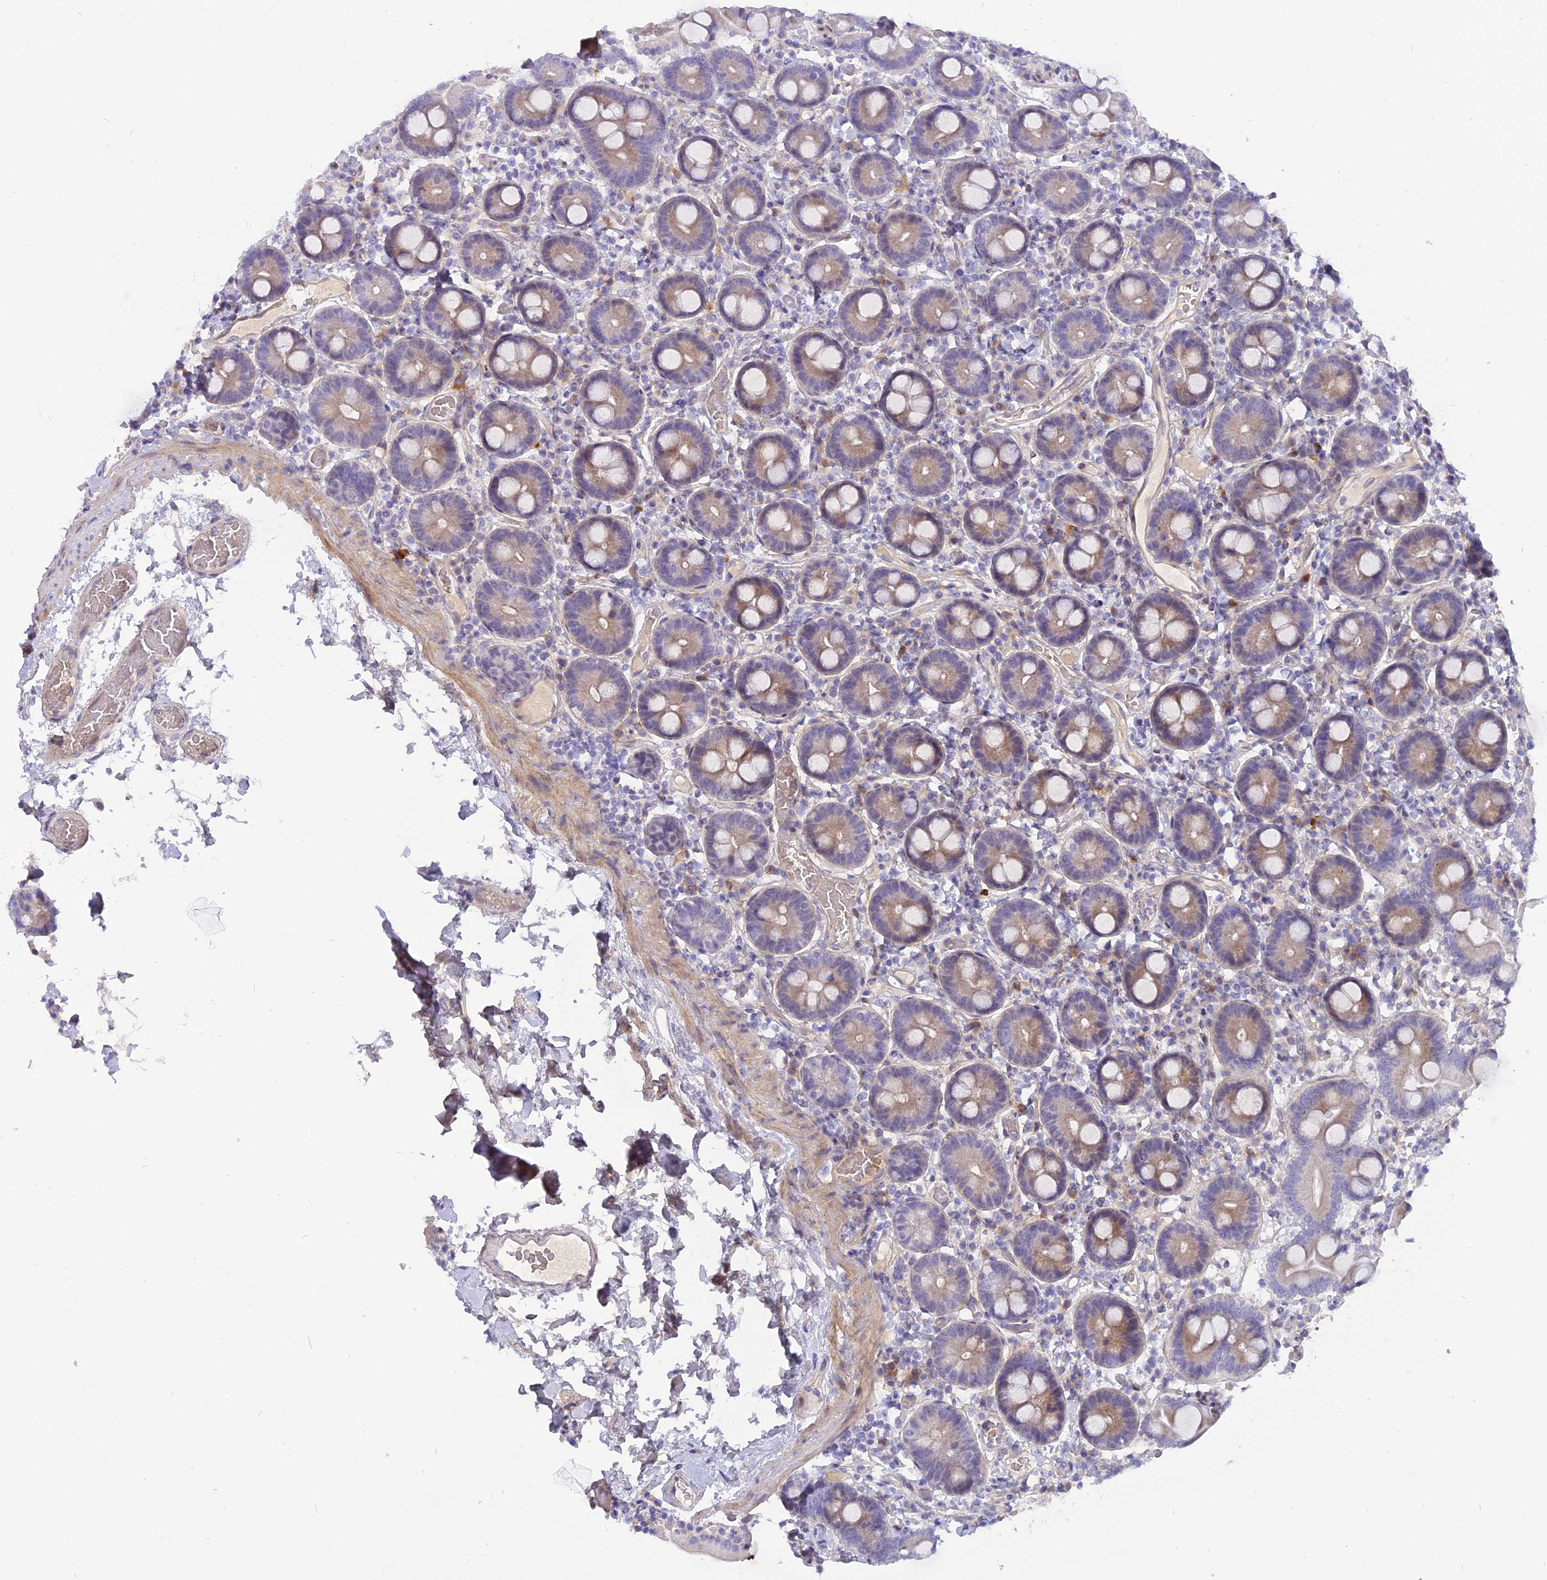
{"staining": {"intensity": "weak", "quantity": "25%-75%", "location": "cytoplasmic/membranous"}, "tissue": "duodenum", "cell_type": "Glandular cells", "image_type": "normal", "snomed": [{"axis": "morphology", "description": "Normal tissue, NOS"}, {"axis": "topography", "description": "Duodenum"}], "caption": "About 25%-75% of glandular cells in normal duodenum demonstrate weak cytoplasmic/membranous protein expression as visualized by brown immunohistochemical staining.", "gene": "MBD3L1", "patient": {"sex": "male", "age": 55}}